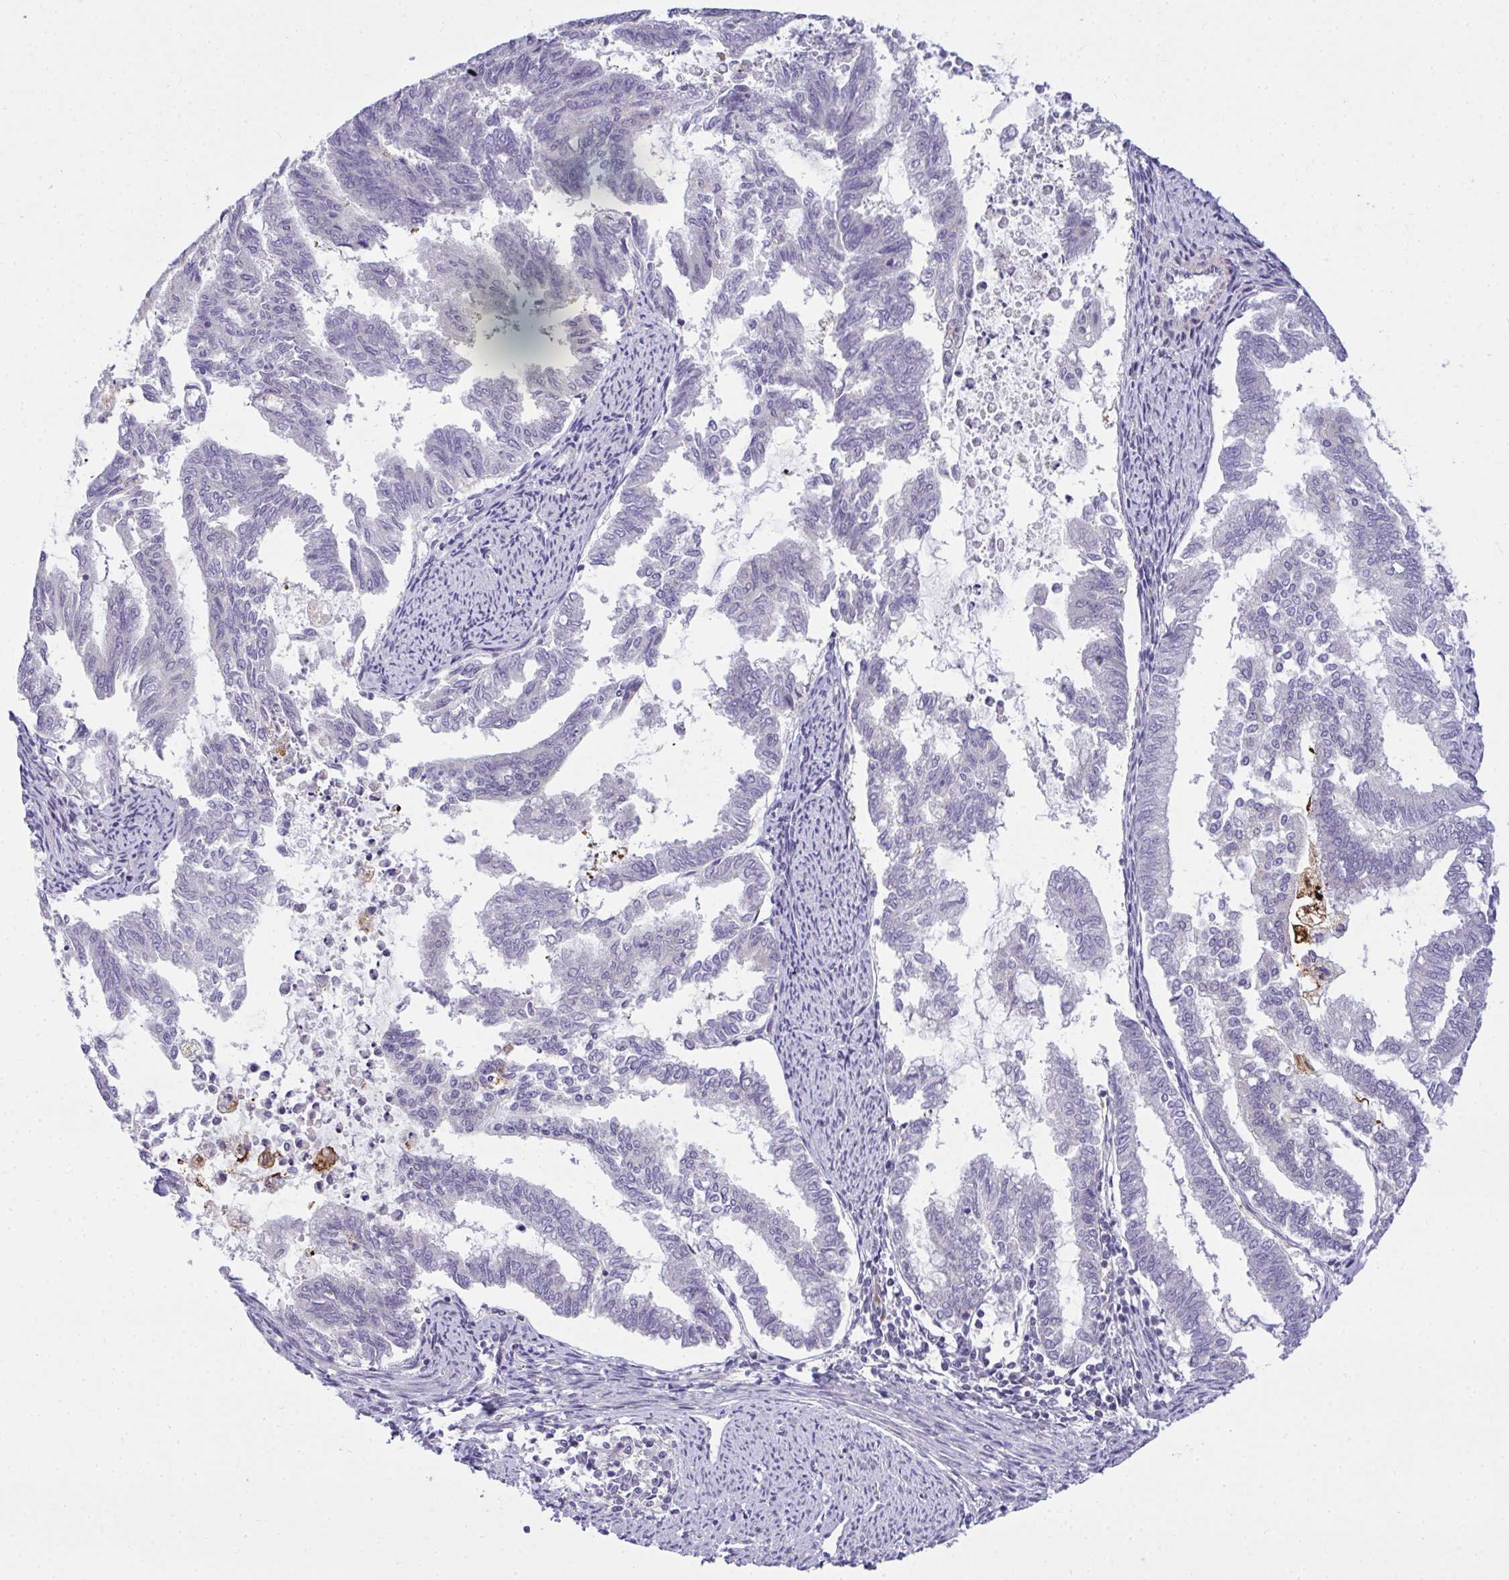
{"staining": {"intensity": "negative", "quantity": "none", "location": "none"}, "tissue": "endometrial cancer", "cell_type": "Tumor cells", "image_type": "cancer", "snomed": [{"axis": "morphology", "description": "Adenocarcinoma, NOS"}, {"axis": "topography", "description": "Endometrium"}], "caption": "Endometrial cancer was stained to show a protein in brown. There is no significant positivity in tumor cells.", "gene": "SRRM4", "patient": {"sex": "female", "age": 79}}